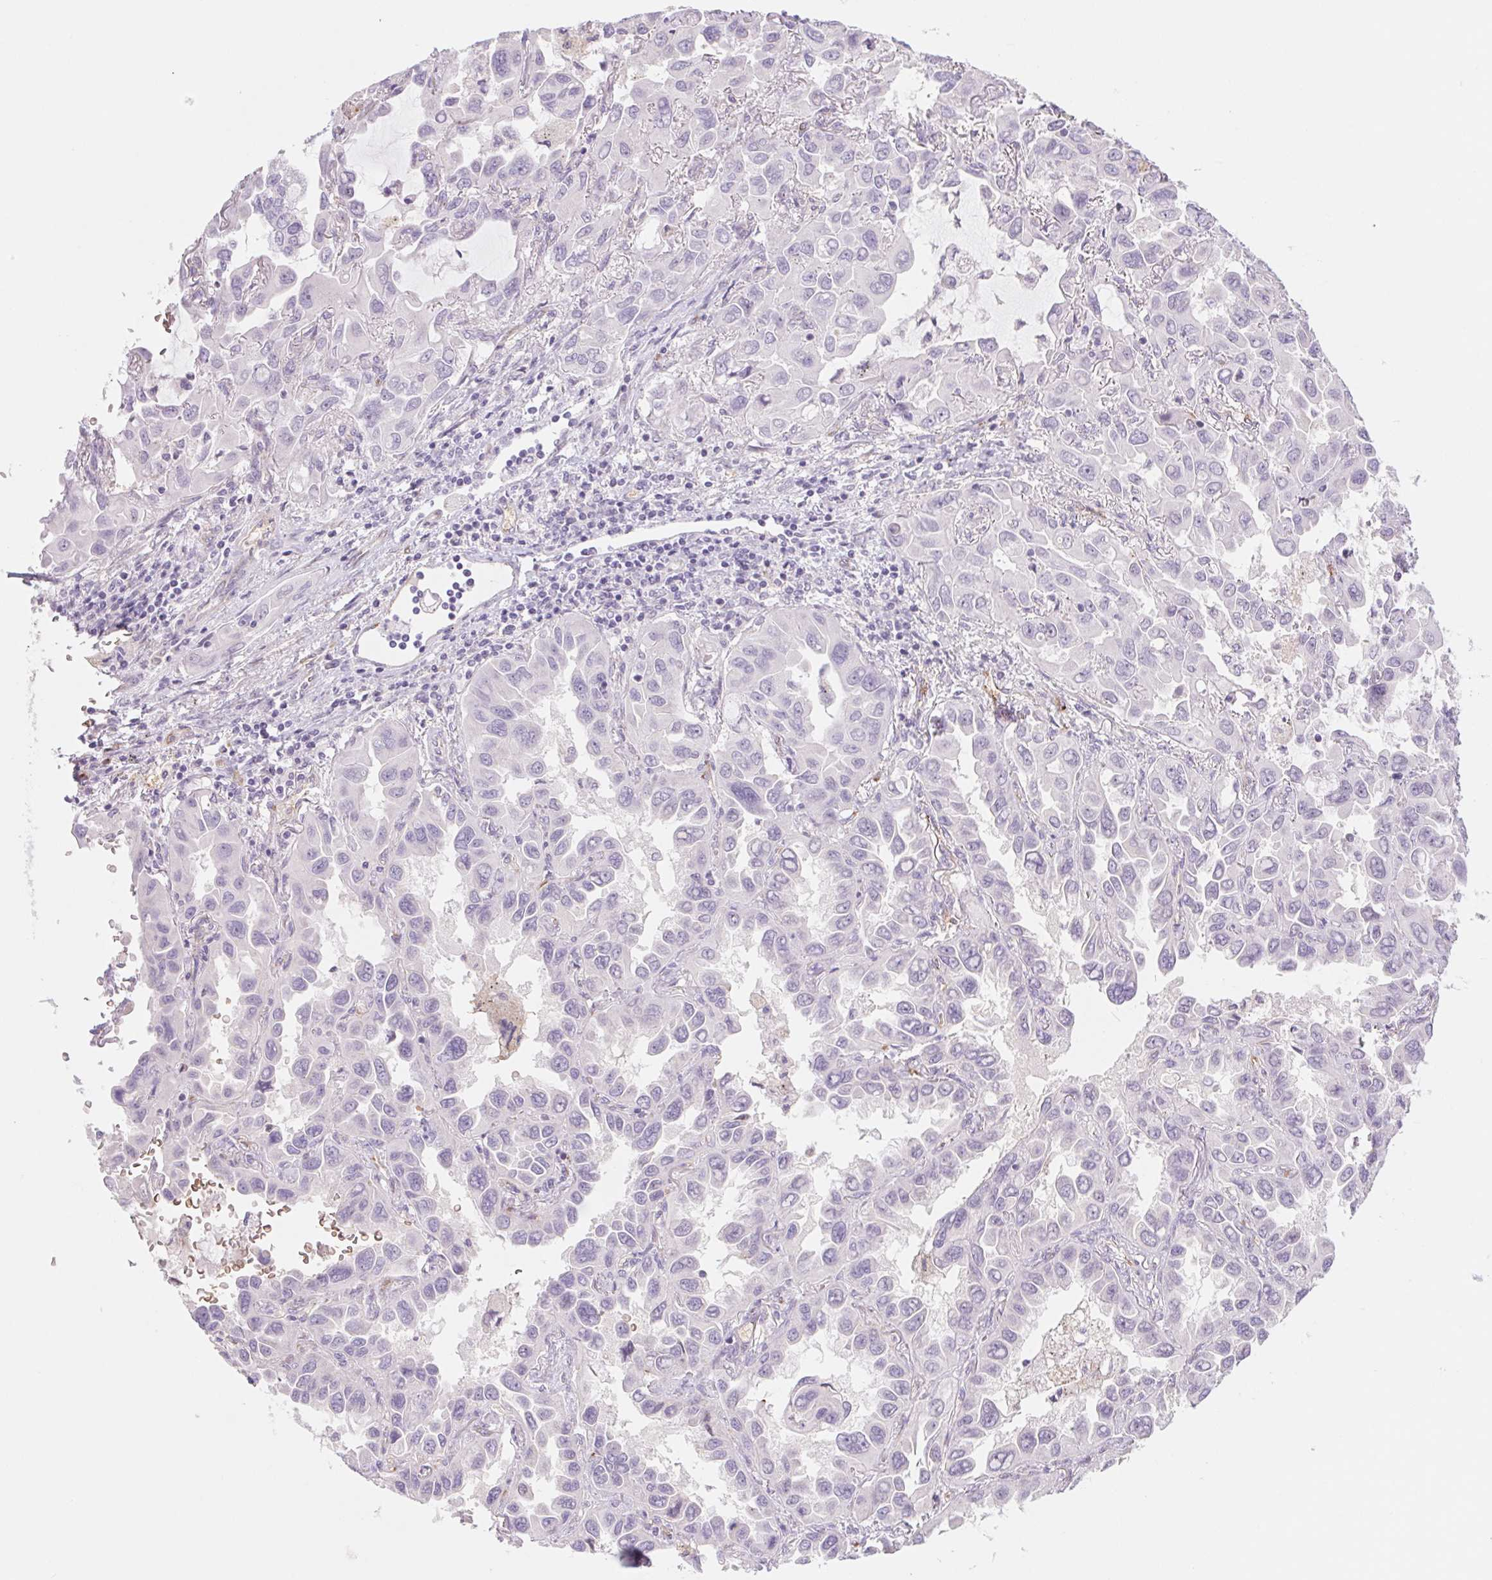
{"staining": {"intensity": "negative", "quantity": "none", "location": "none"}, "tissue": "lung cancer", "cell_type": "Tumor cells", "image_type": "cancer", "snomed": [{"axis": "morphology", "description": "Adenocarcinoma, NOS"}, {"axis": "topography", "description": "Lung"}], "caption": "Micrograph shows no significant protein expression in tumor cells of adenocarcinoma (lung). (DAB (3,3'-diaminobenzidine) immunohistochemistry (IHC), high magnification).", "gene": "IGFL3", "patient": {"sex": "male", "age": 64}}